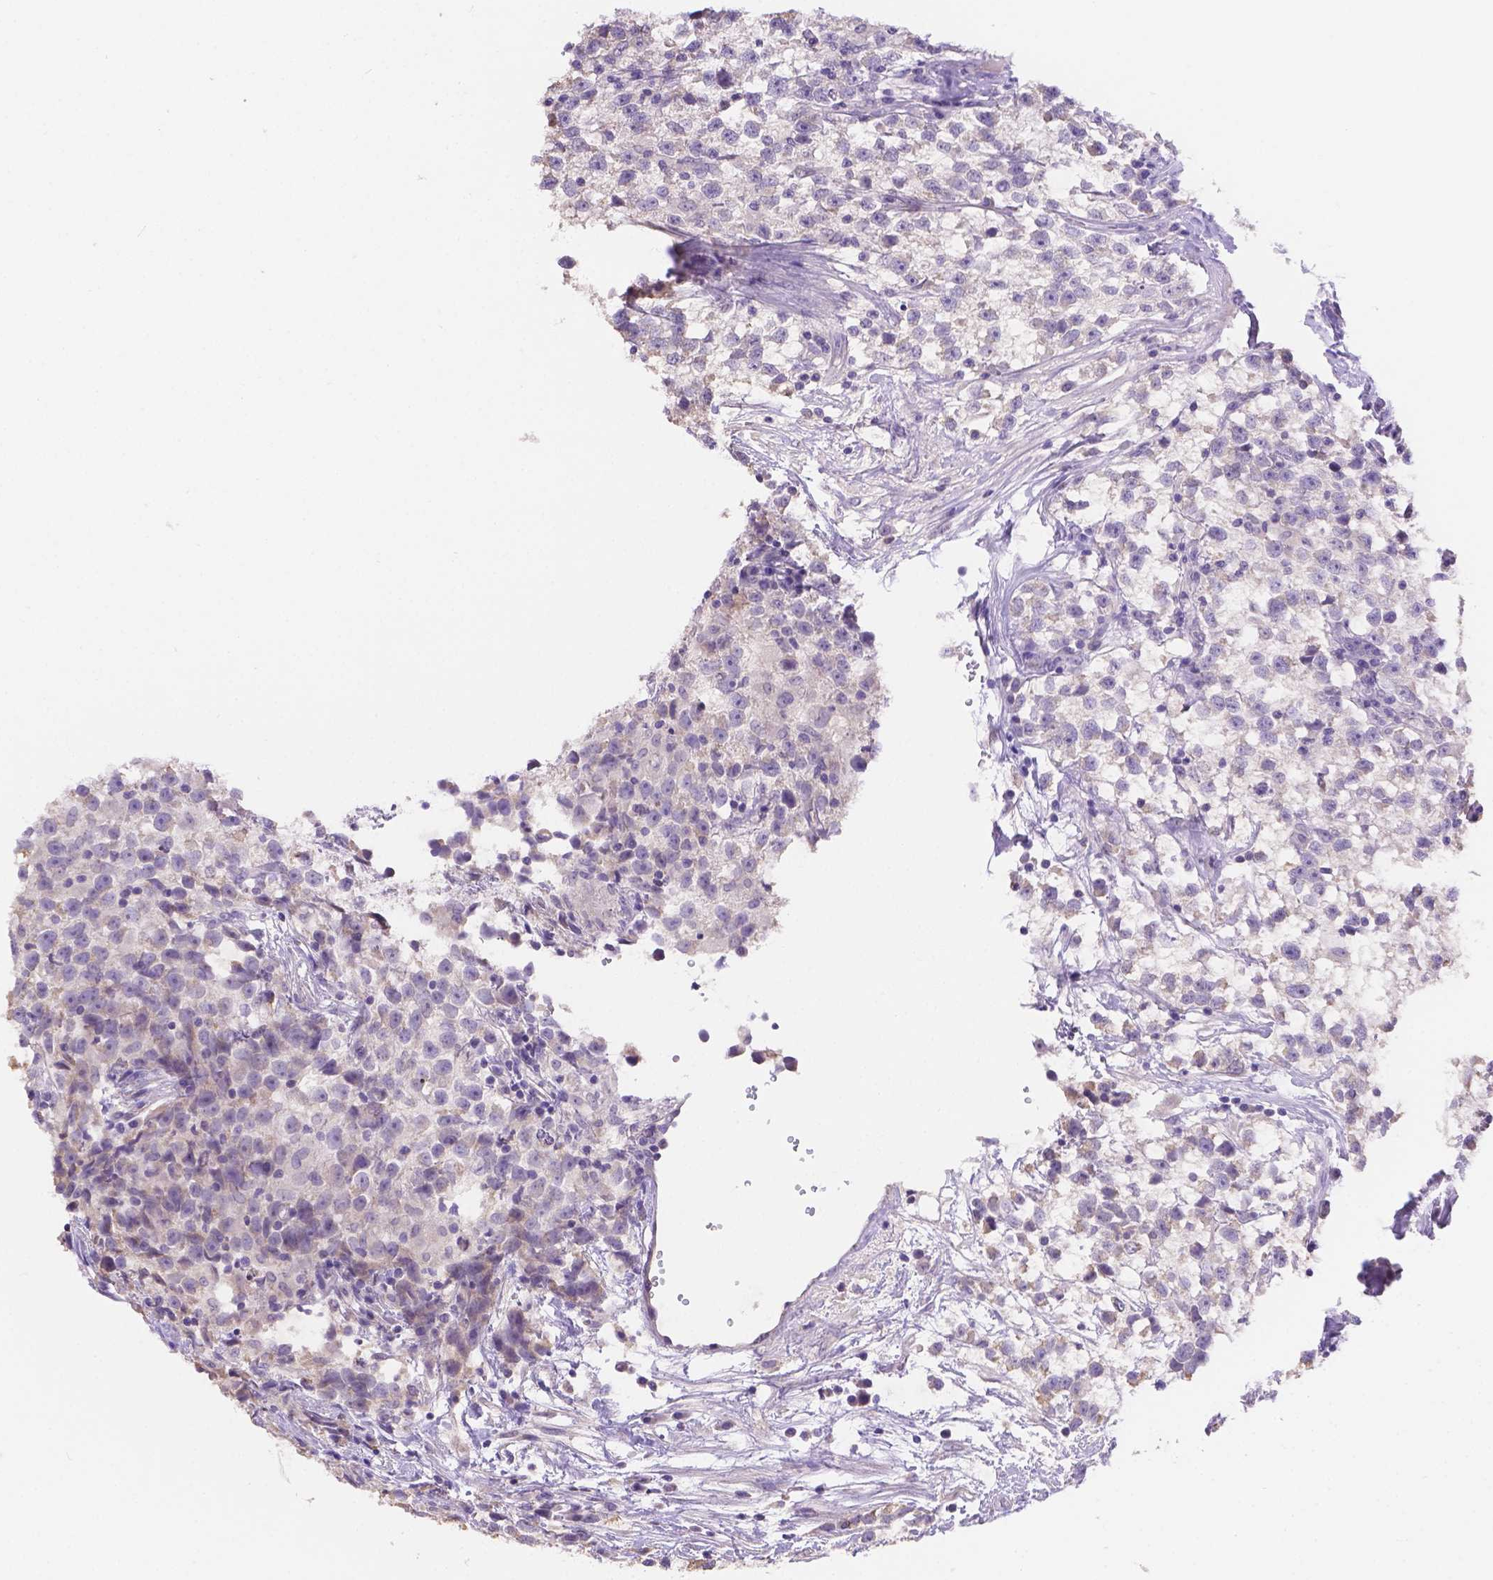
{"staining": {"intensity": "negative", "quantity": "none", "location": "none"}, "tissue": "testis cancer", "cell_type": "Tumor cells", "image_type": "cancer", "snomed": [{"axis": "morphology", "description": "Seminoma, NOS"}, {"axis": "topography", "description": "Testis"}], "caption": "The micrograph shows no staining of tumor cells in testis cancer (seminoma).", "gene": "NXPE2", "patient": {"sex": "male", "age": 31}}